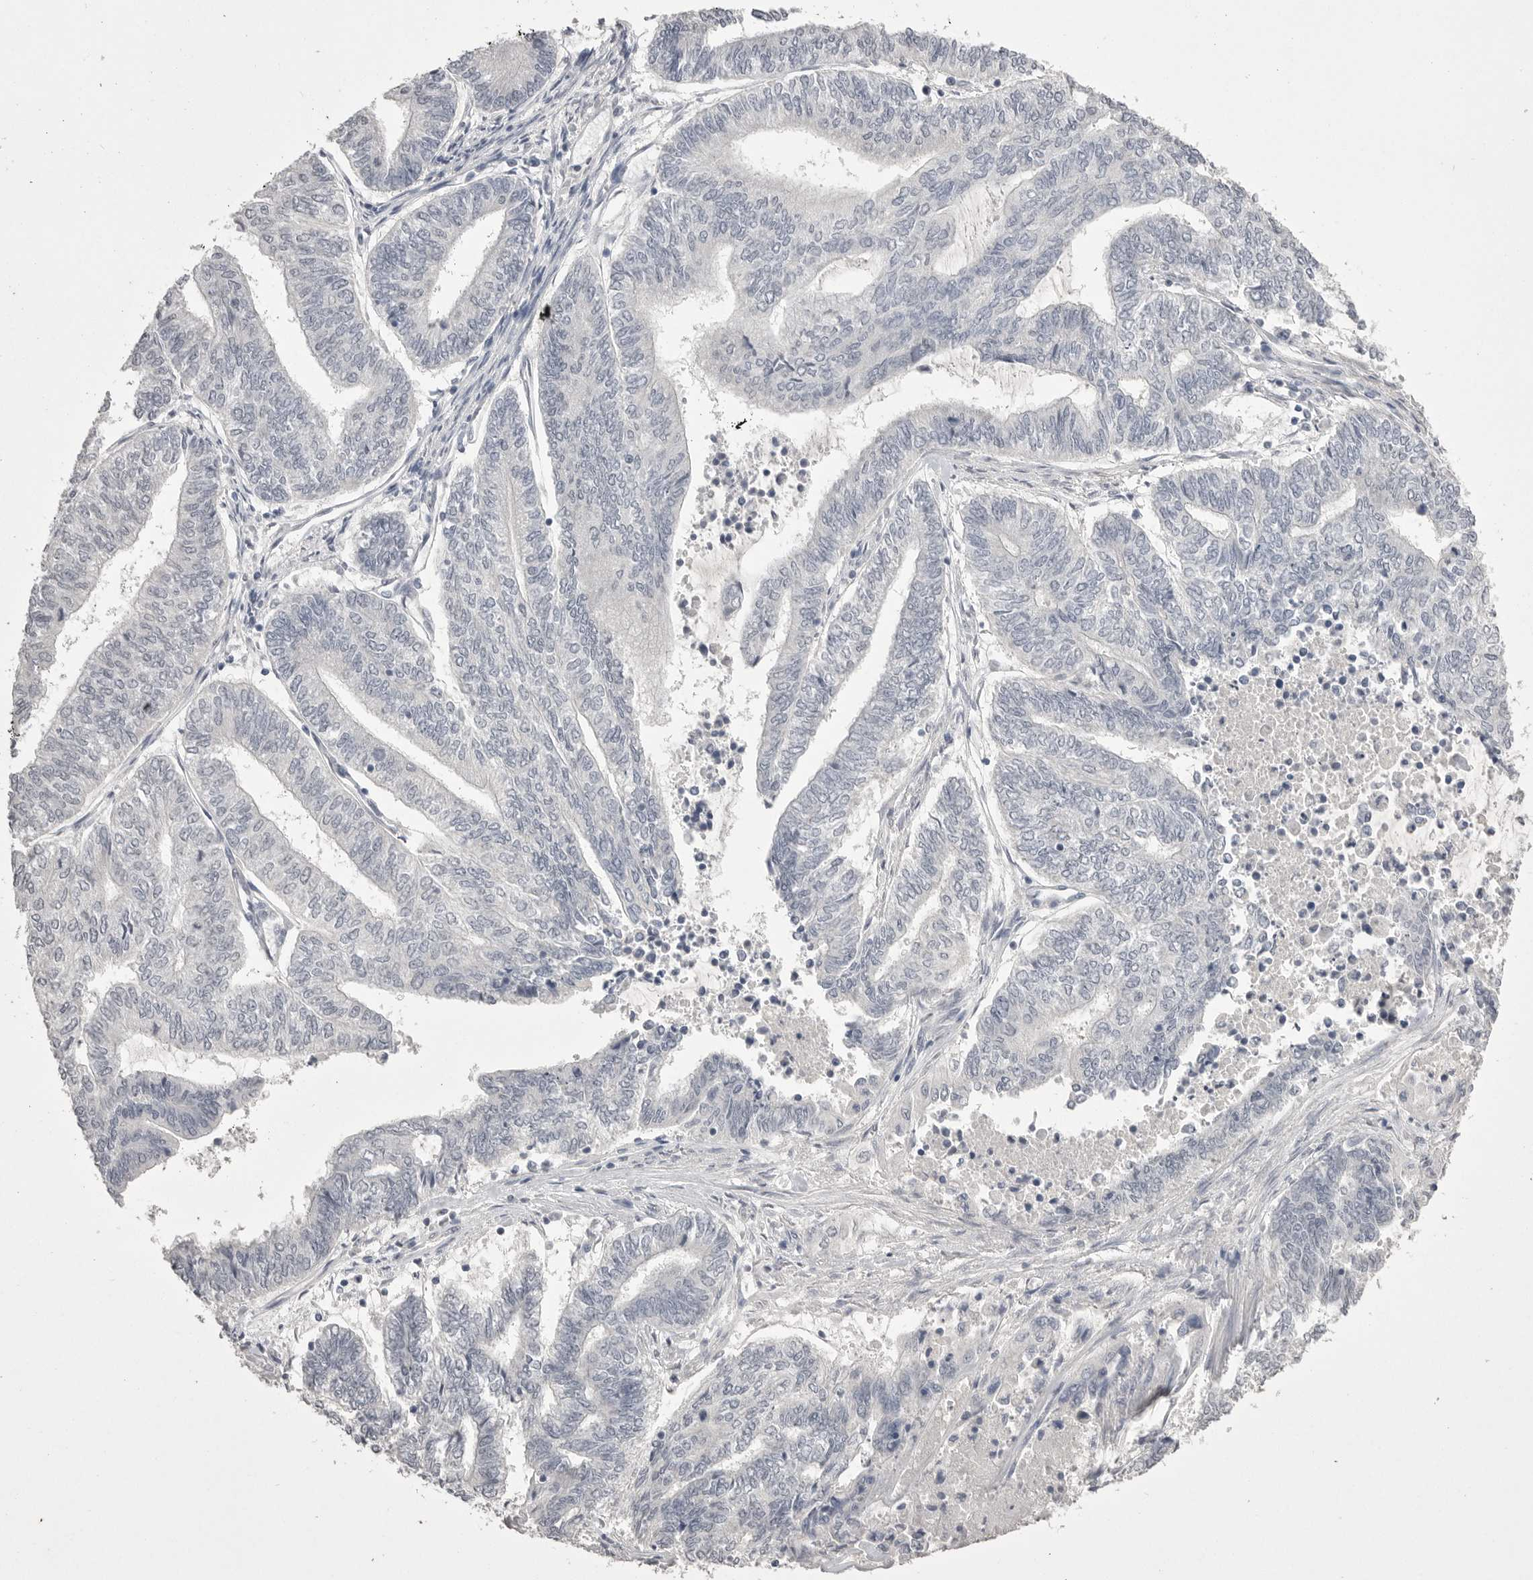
{"staining": {"intensity": "negative", "quantity": "none", "location": "none"}, "tissue": "endometrial cancer", "cell_type": "Tumor cells", "image_type": "cancer", "snomed": [{"axis": "morphology", "description": "Adenocarcinoma, NOS"}, {"axis": "topography", "description": "Uterus"}, {"axis": "topography", "description": "Endometrium"}], "caption": "Immunohistochemical staining of human adenocarcinoma (endometrial) exhibits no significant positivity in tumor cells.", "gene": "CPB1", "patient": {"sex": "female", "age": 70}}